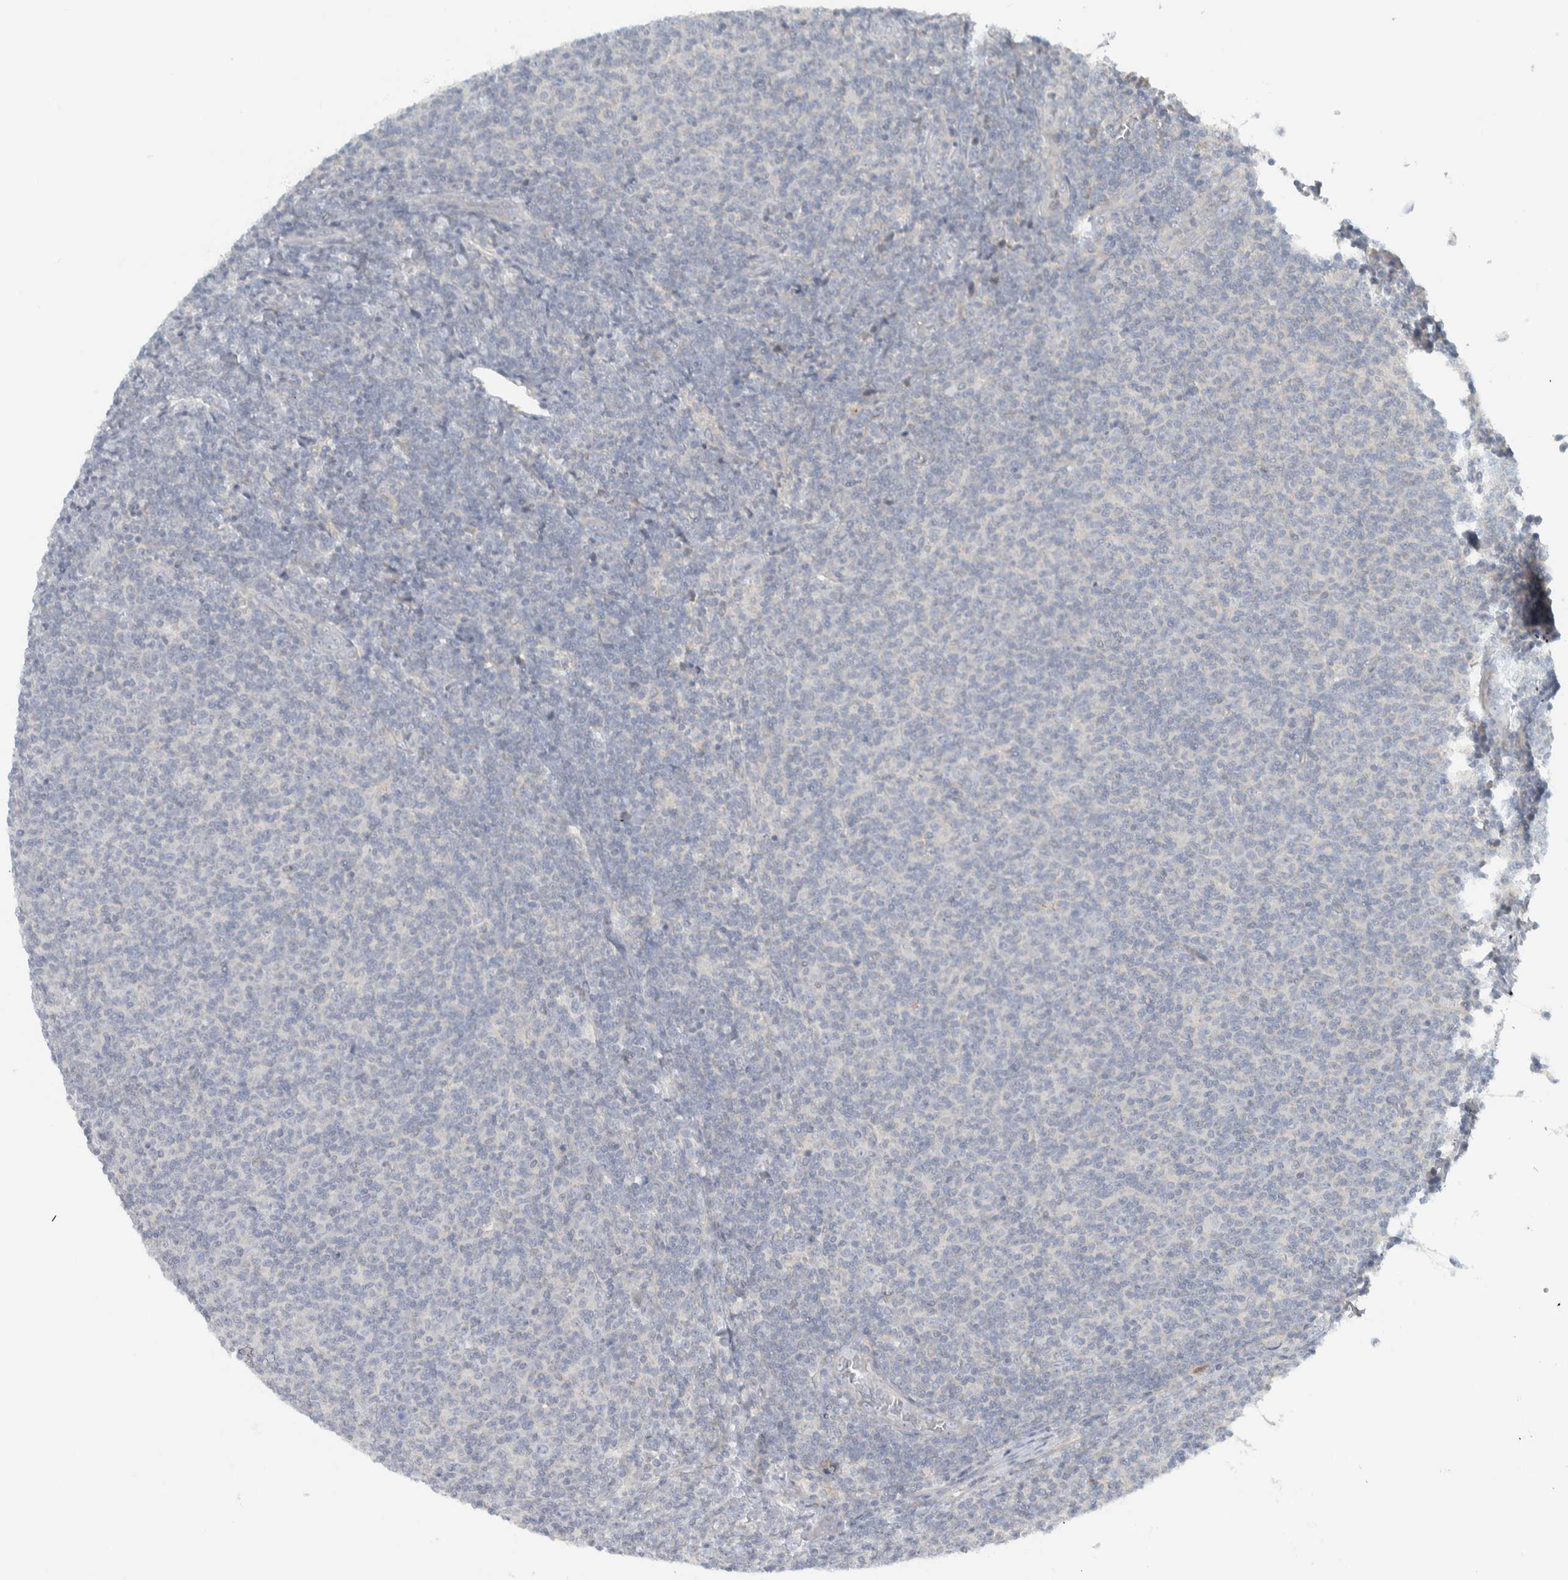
{"staining": {"intensity": "negative", "quantity": "none", "location": "none"}, "tissue": "lymphoma", "cell_type": "Tumor cells", "image_type": "cancer", "snomed": [{"axis": "morphology", "description": "Malignant lymphoma, non-Hodgkin's type, Low grade"}, {"axis": "topography", "description": "Lymph node"}], "caption": "The image reveals no significant positivity in tumor cells of lymphoma.", "gene": "HGS", "patient": {"sex": "male", "age": 66}}